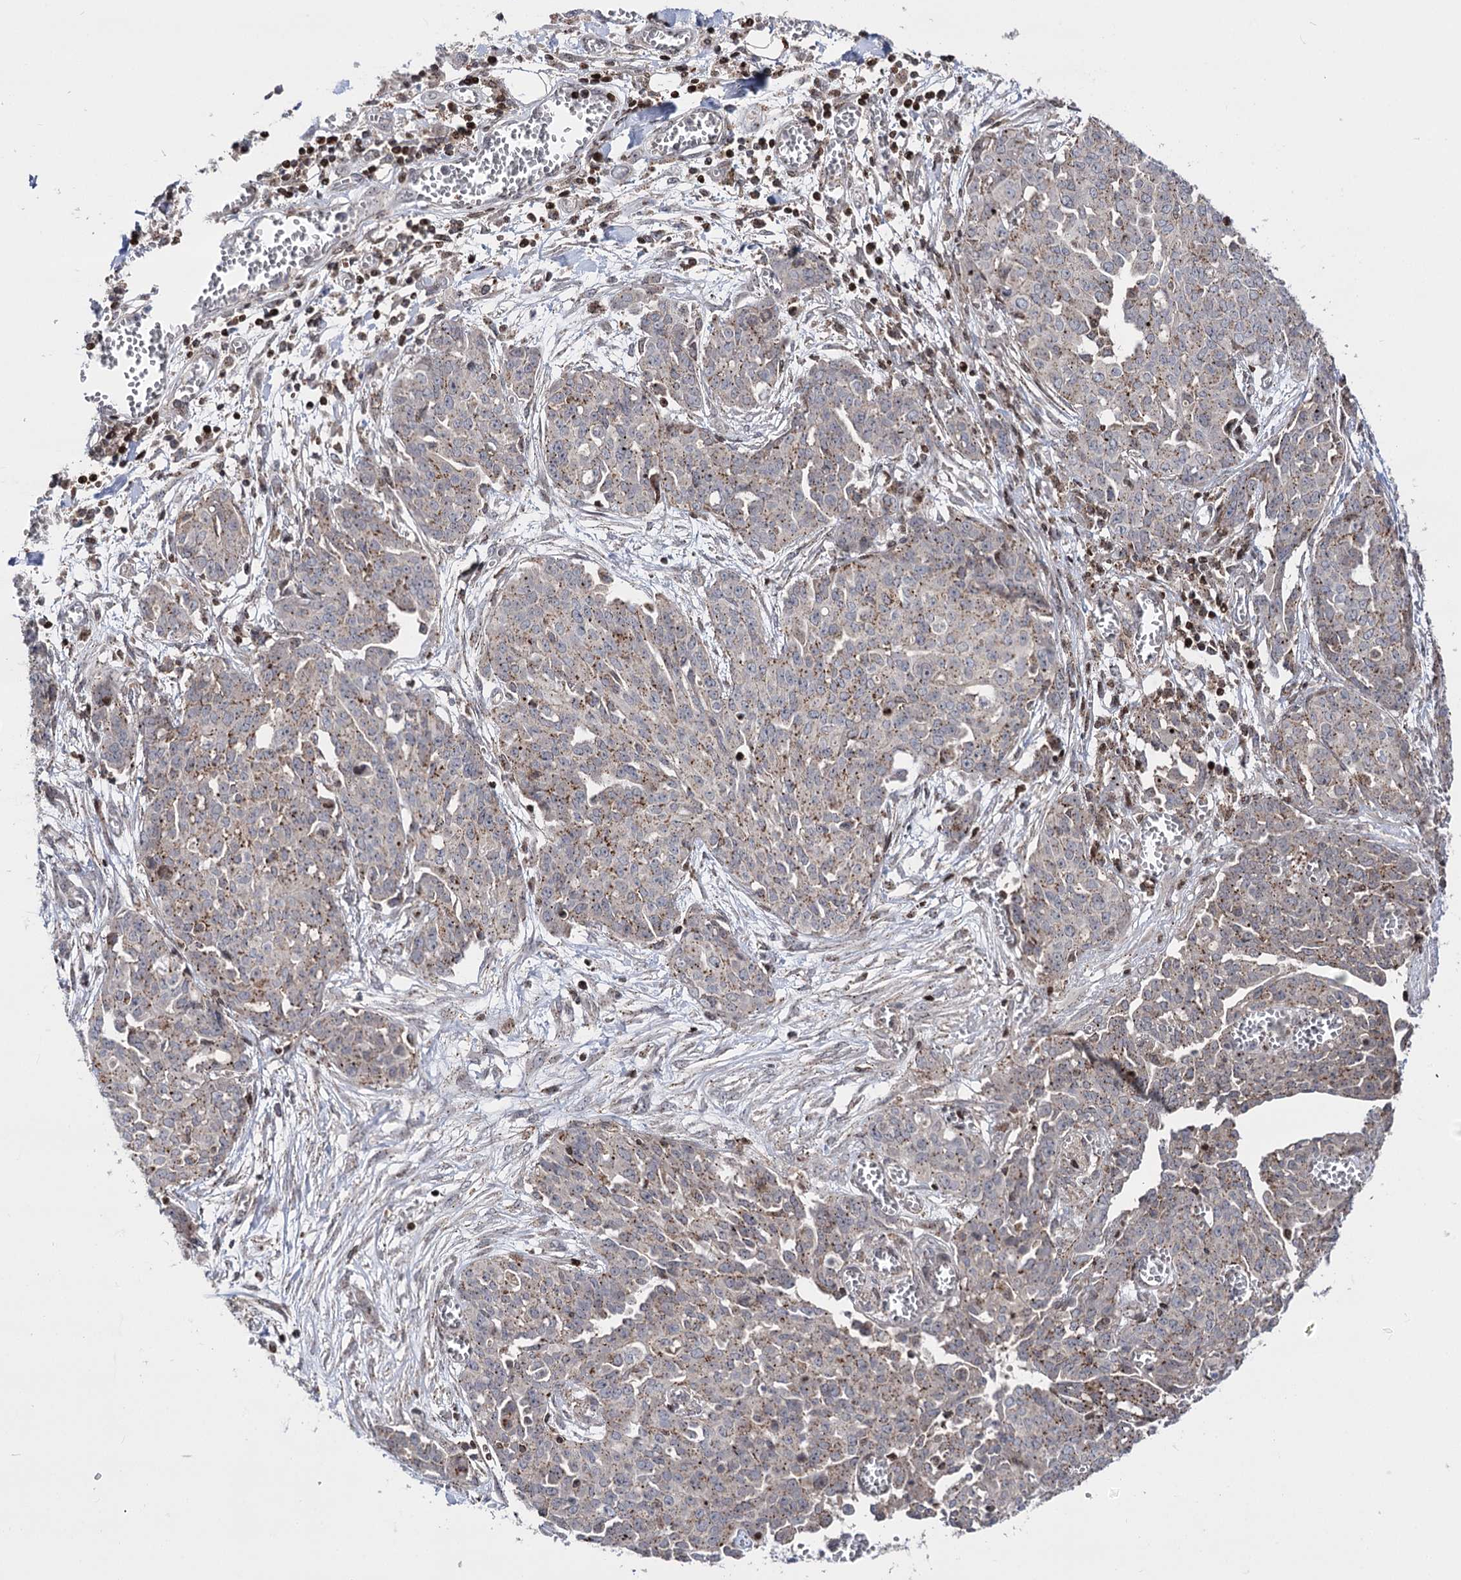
{"staining": {"intensity": "moderate", "quantity": "<25%", "location": "cytoplasmic/membranous"}, "tissue": "ovarian cancer", "cell_type": "Tumor cells", "image_type": "cancer", "snomed": [{"axis": "morphology", "description": "Cystadenocarcinoma, serous, NOS"}, {"axis": "topography", "description": "Soft tissue"}, {"axis": "topography", "description": "Ovary"}], "caption": "DAB (3,3'-diaminobenzidine) immunohistochemical staining of serous cystadenocarcinoma (ovarian) displays moderate cytoplasmic/membranous protein positivity in approximately <25% of tumor cells. (DAB (3,3'-diaminobenzidine) = brown stain, brightfield microscopy at high magnification).", "gene": "ZFYVE27", "patient": {"sex": "female", "age": 57}}